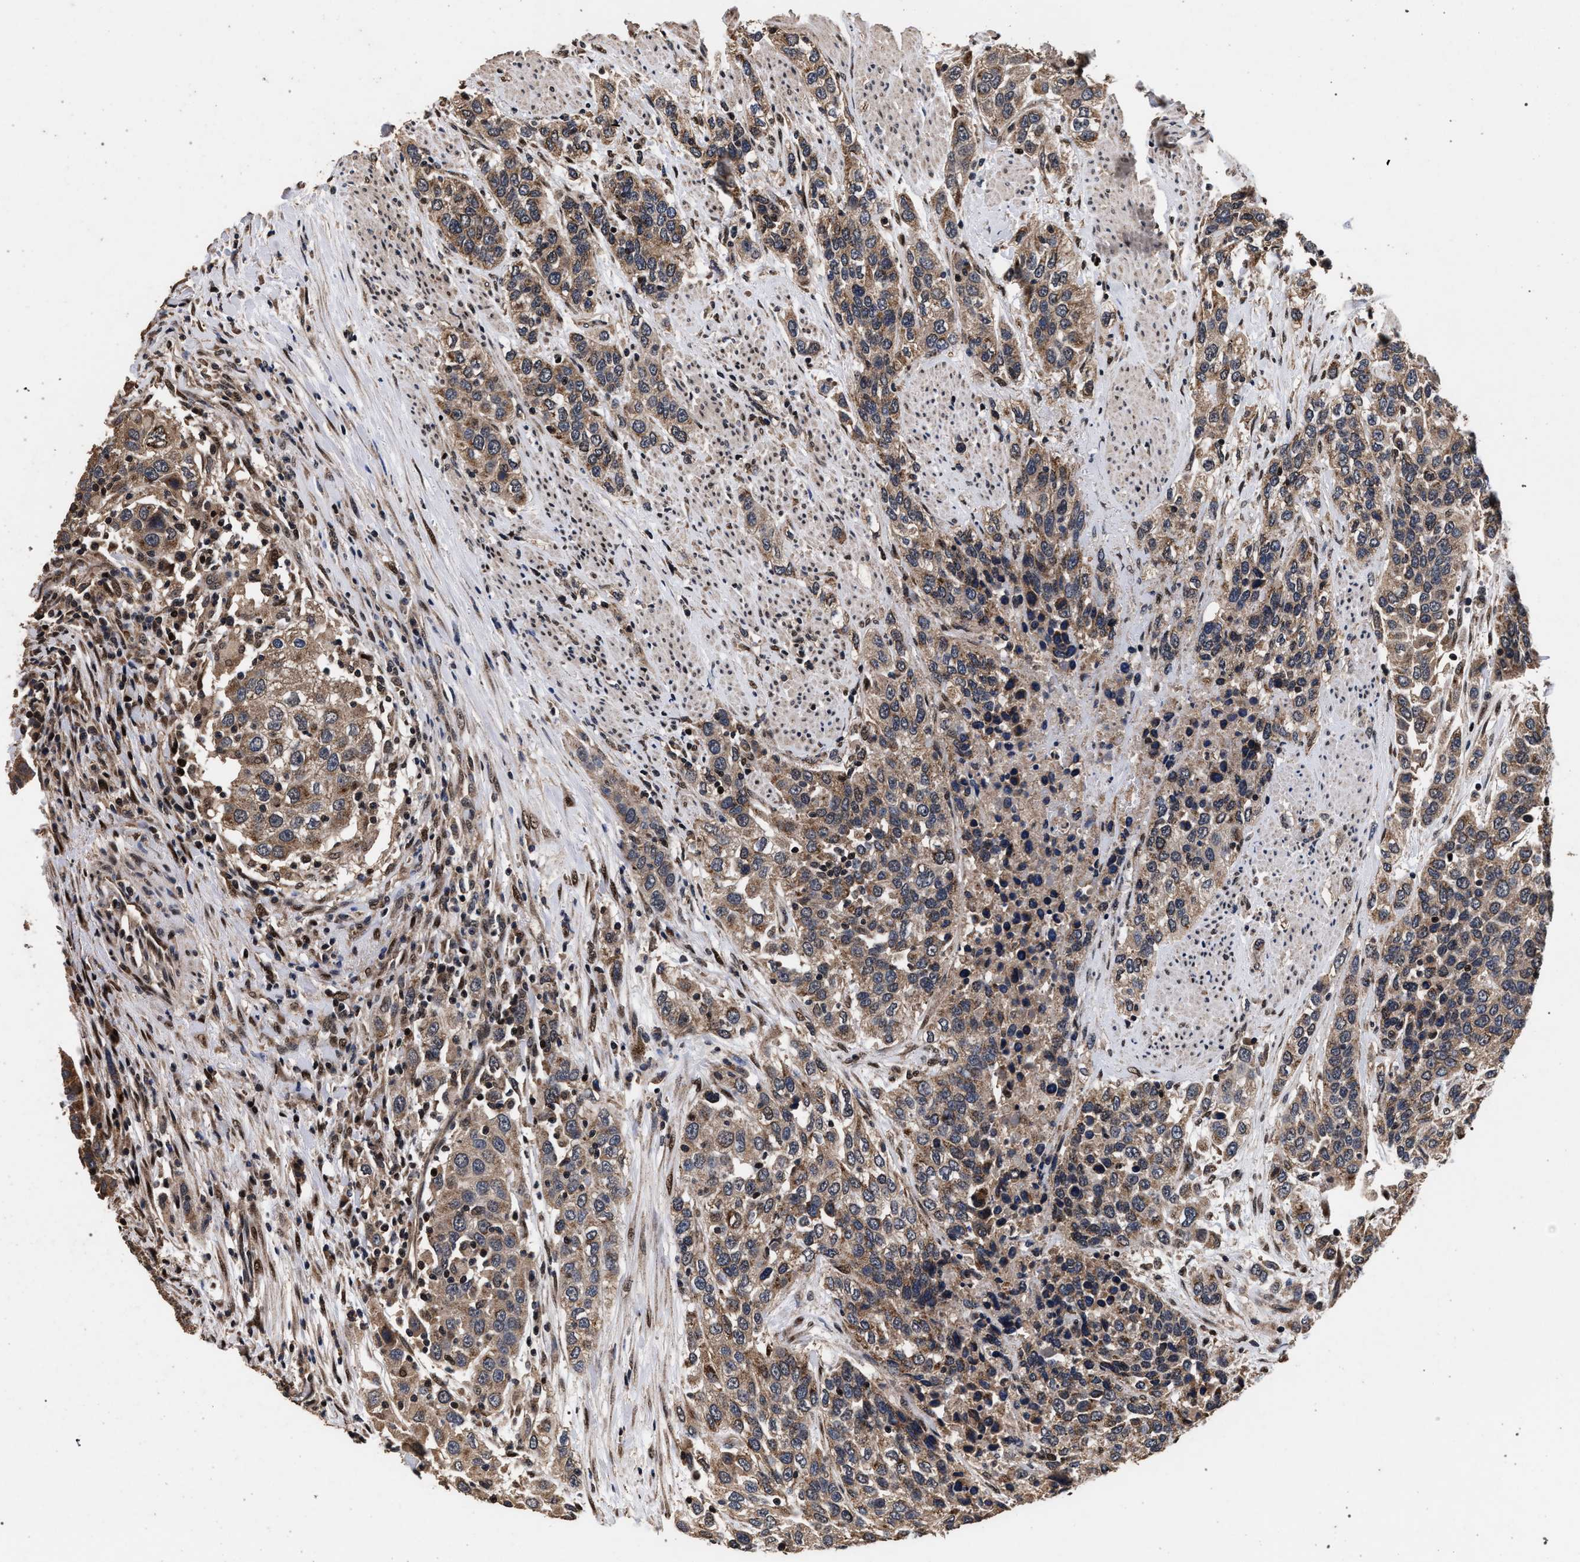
{"staining": {"intensity": "moderate", "quantity": ">75%", "location": "cytoplasmic/membranous"}, "tissue": "urothelial cancer", "cell_type": "Tumor cells", "image_type": "cancer", "snomed": [{"axis": "morphology", "description": "Urothelial carcinoma, High grade"}, {"axis": "topography", "description": "Urinary bladder"}], "caption": "Human urothelial carcinoma (high-grade) stained with a brown dye demonstrates moderate cytoplasmic/membranous positive expression in approximately >75% of tumor cells.", "gene": "ACOX1", "patient": {"sex": "female", "age": 80}}